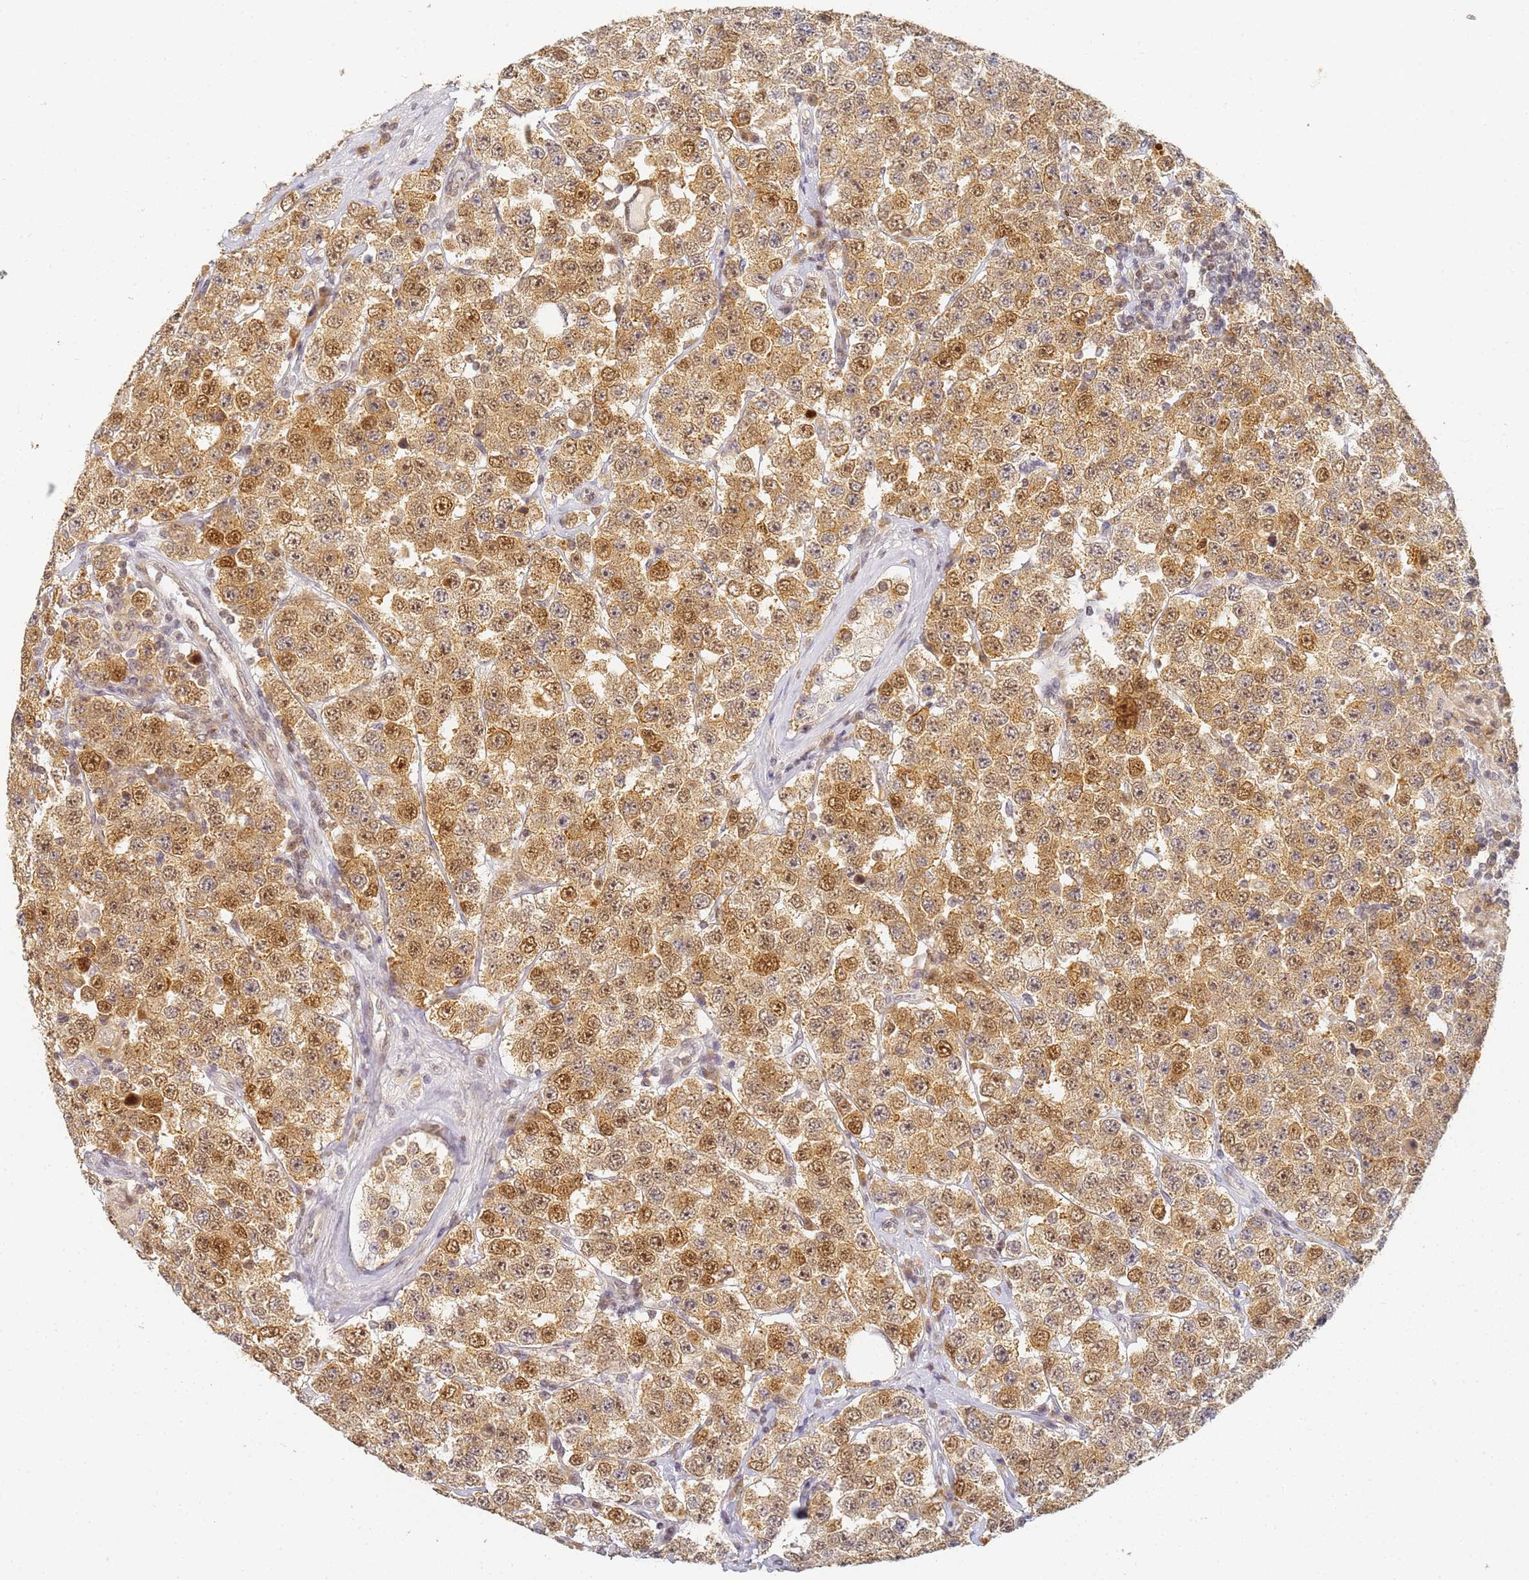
{"staining": {"intensity": "moderate", "quantity": ">75%", "location": "cytoplasmic/membranous,nuclear"}, "tissue": "testis cancer", "cell_type": "Tumor cells", "image_type": "cancer", "snomed": [{"axis": "morphology", "description": "Seminoma, NOS"}, {"axis": "topography", "description": "Testis"}], "caption": "Immunohistochemical staining of seminoma (testis) displays moderate cytoplasmic/membranous and nuclear protein staining in about >75% of tumor cells.", "gene": "HMCES", "patient": {"sex": "male", "age": 28}}